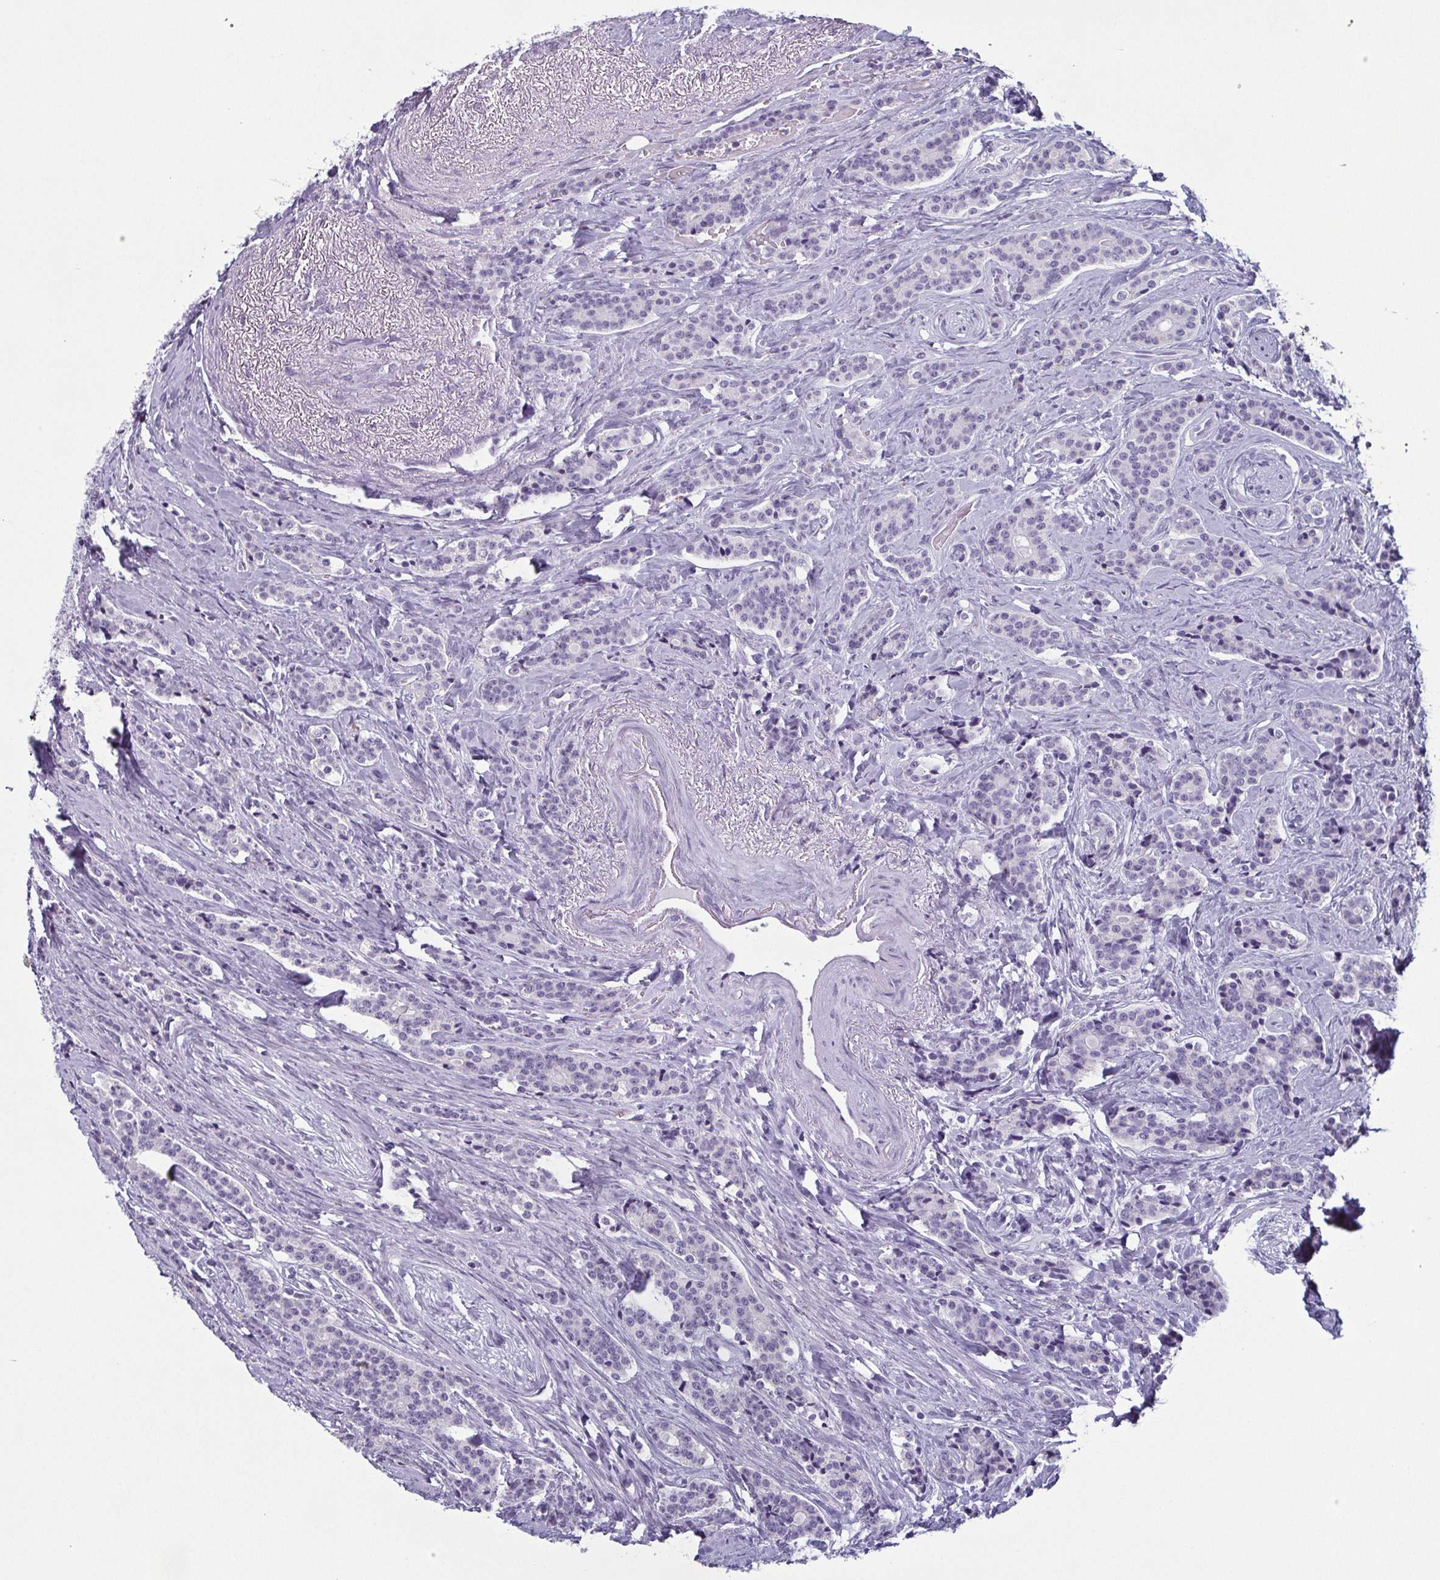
{"staining": {"intensity": "negative", "quantity": "none", "location": "none"}, "tissue": "carcinoid", "cell_type": "Tumor cells", "image_type": "cancer", "snomed": [{"axis": "morphology", "description": "Carcinoid, malignant, NOS"}, {"axis": "topography", "description": "Small intestine"}], "caption": "A photomicrograph of human carcinoid (malignant) is negative for staining in tumor cells.", "gene": "KRT78", "patient": {"sex": "female", "age": 73}}